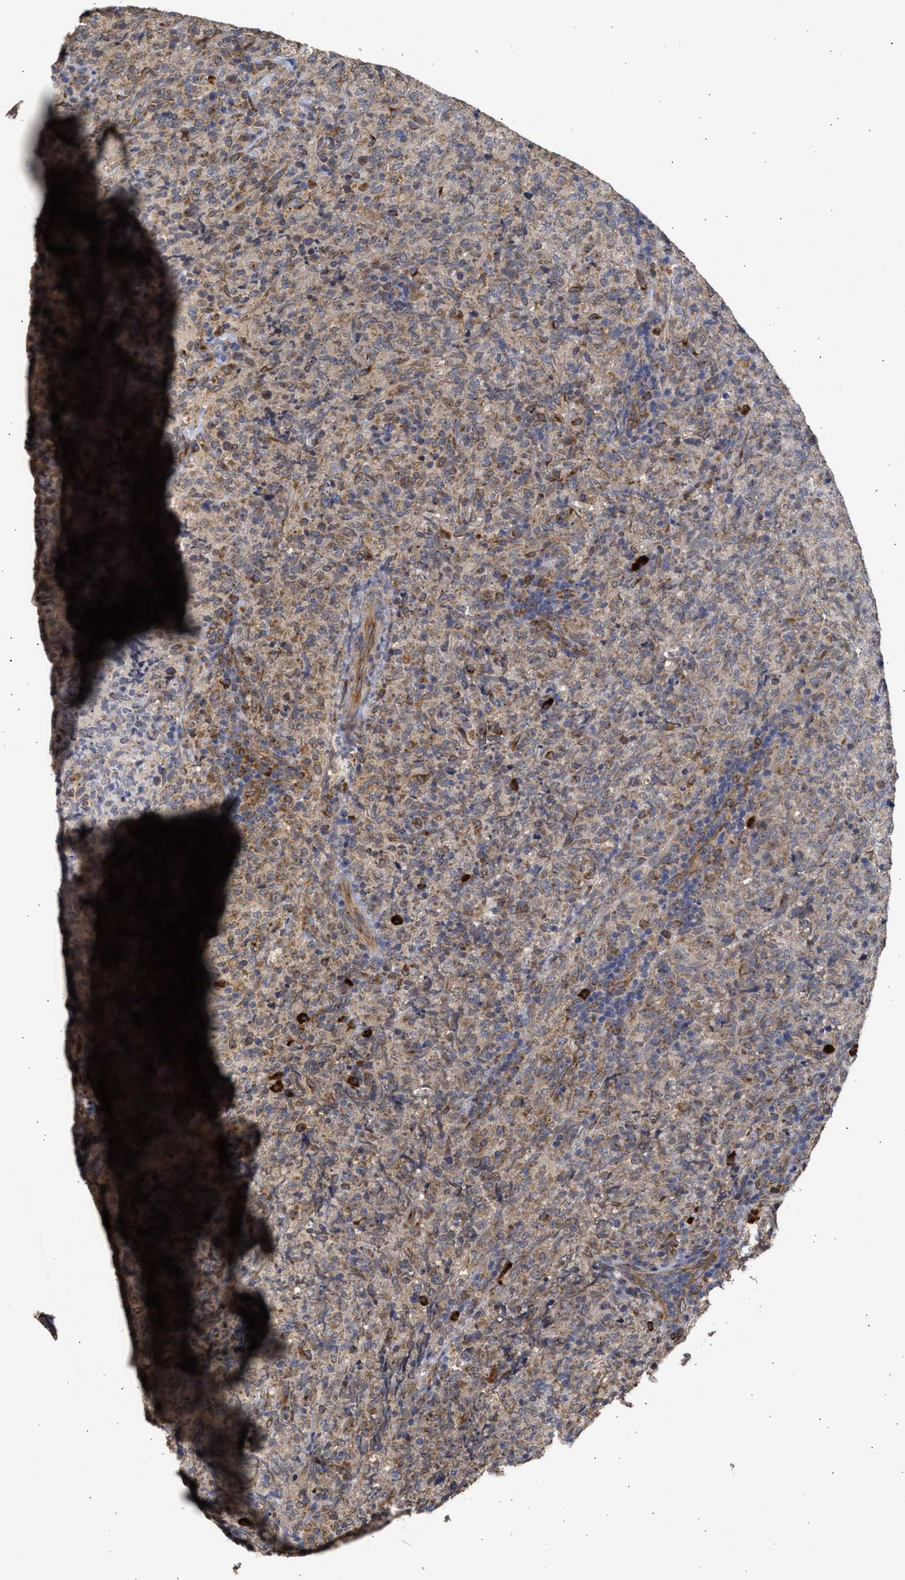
{"staining": {"intensity": "moderate", "quantity": "<25%", "location": "cytoplasmic/membranous"}, "tissue": "lymphoma", "cell_type": "Tumor cells", "image_type": "cancer", "snomed": [{"axis": "morphology", "description": "Malignant lymphoma, non-Hodgkin's type, High grade"}, {"axis": "topography", "description": "Tonsil"}], "caption": "Brown immunohistochemical staining in high-grade malignant lymphoma, non-Hodgkin's type exhibits moderate cytoplasmic/membranous staining in approximately <25% of tumor cells.", "gene": "DNAJC1", "patient": {"sex": "female", "age": 36}}